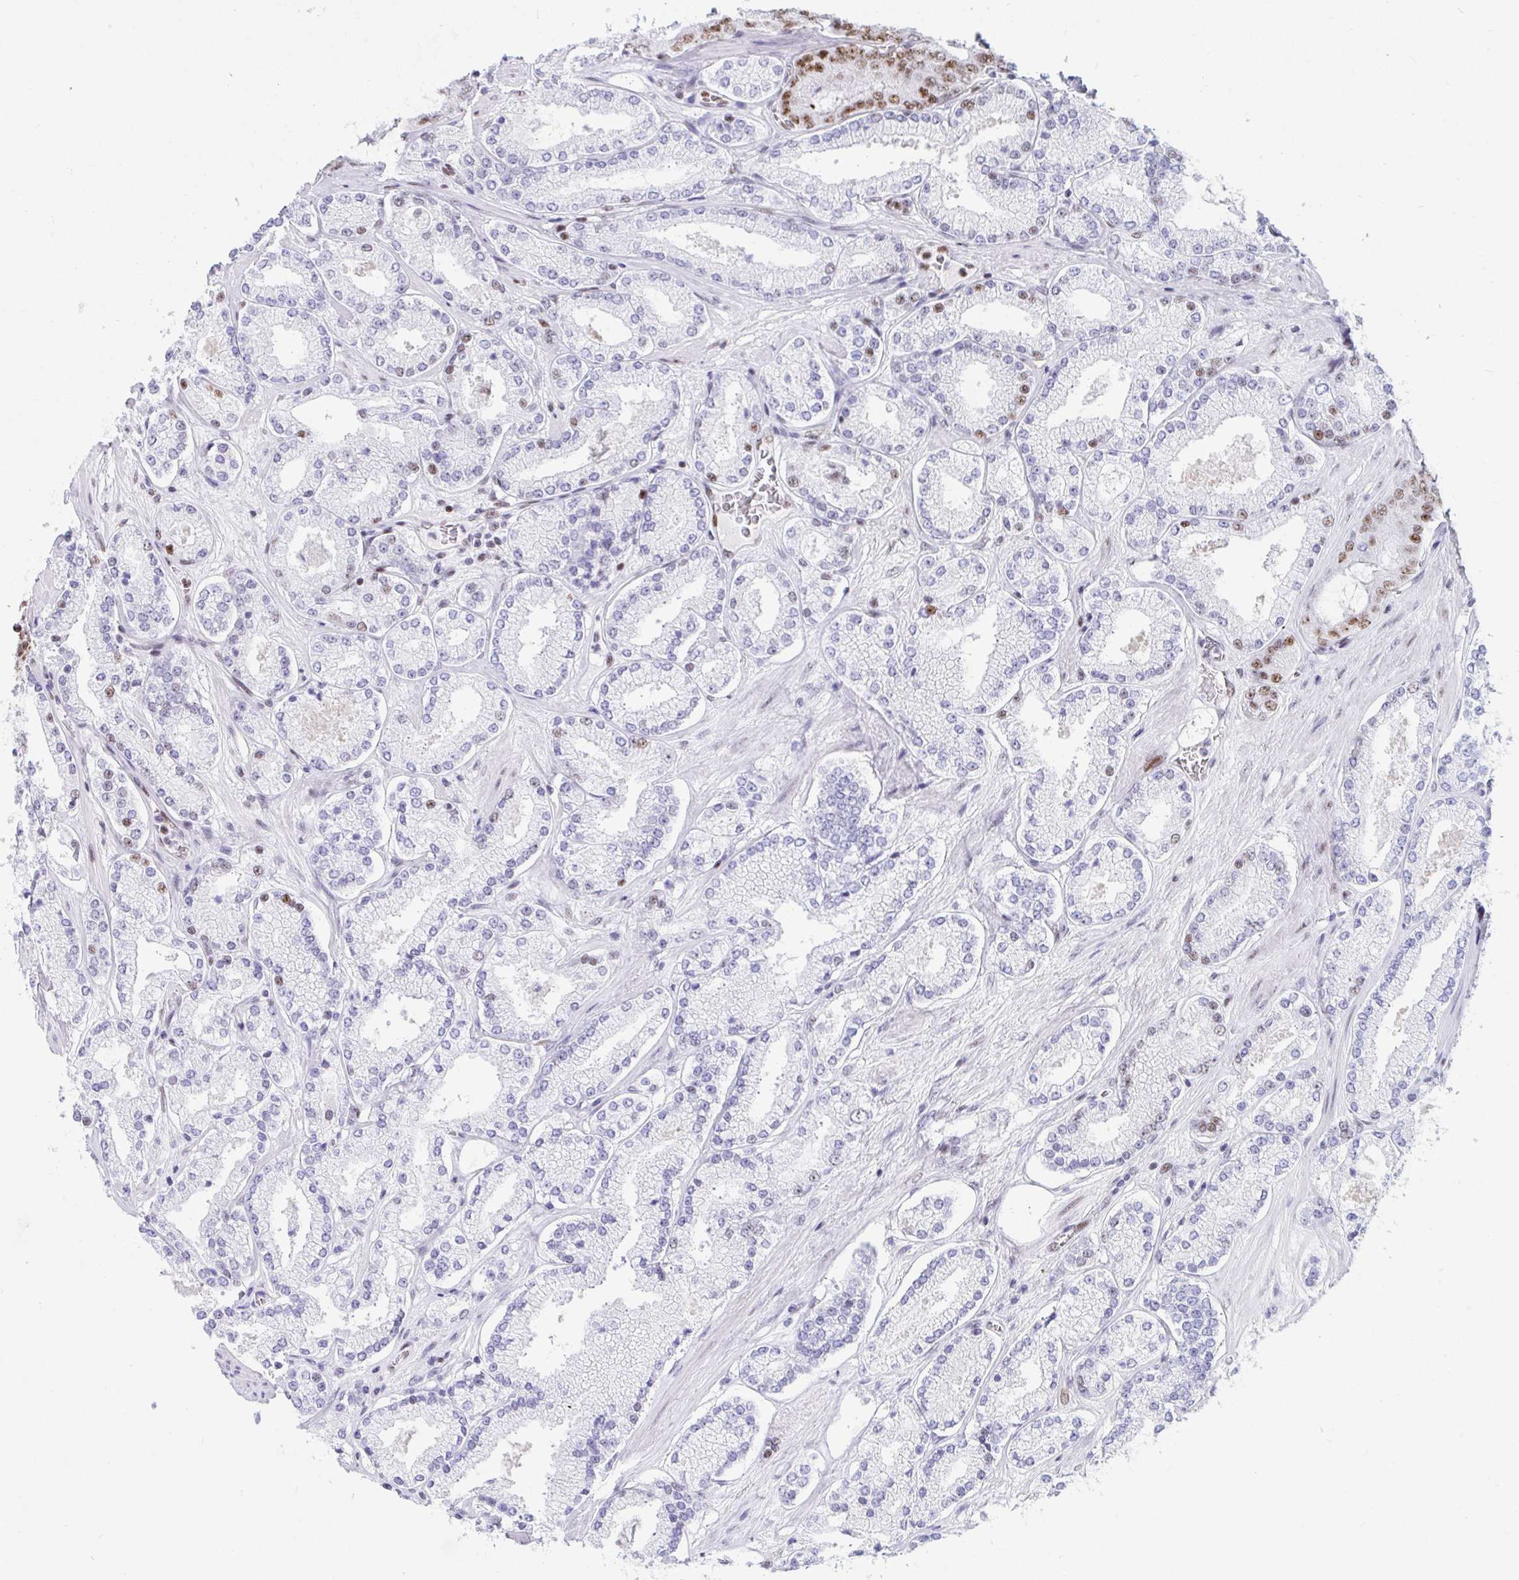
{"staining": {"intensity": "moderate", "quantity": "<25%", "location": "nuclear"}, "tissue": "prostate cancer", "cell_type": "Tumor cells", "image_type": "cancer", "snomed": [{"axis": "morphology", "description": "Adenocarcinoma, High grade"}, {"axis": "topography", "description": "Prostate"}], "caption": "High-power microscopy captured an immunohistochemistry photomicrograph of prostate cancer (adenocarcinoma (high-grade)), revealing moderate nuclear staining in about <25% of tumor cells.", "gene": "IKZF2", "patient": {"sex": "male", "age": 63}}